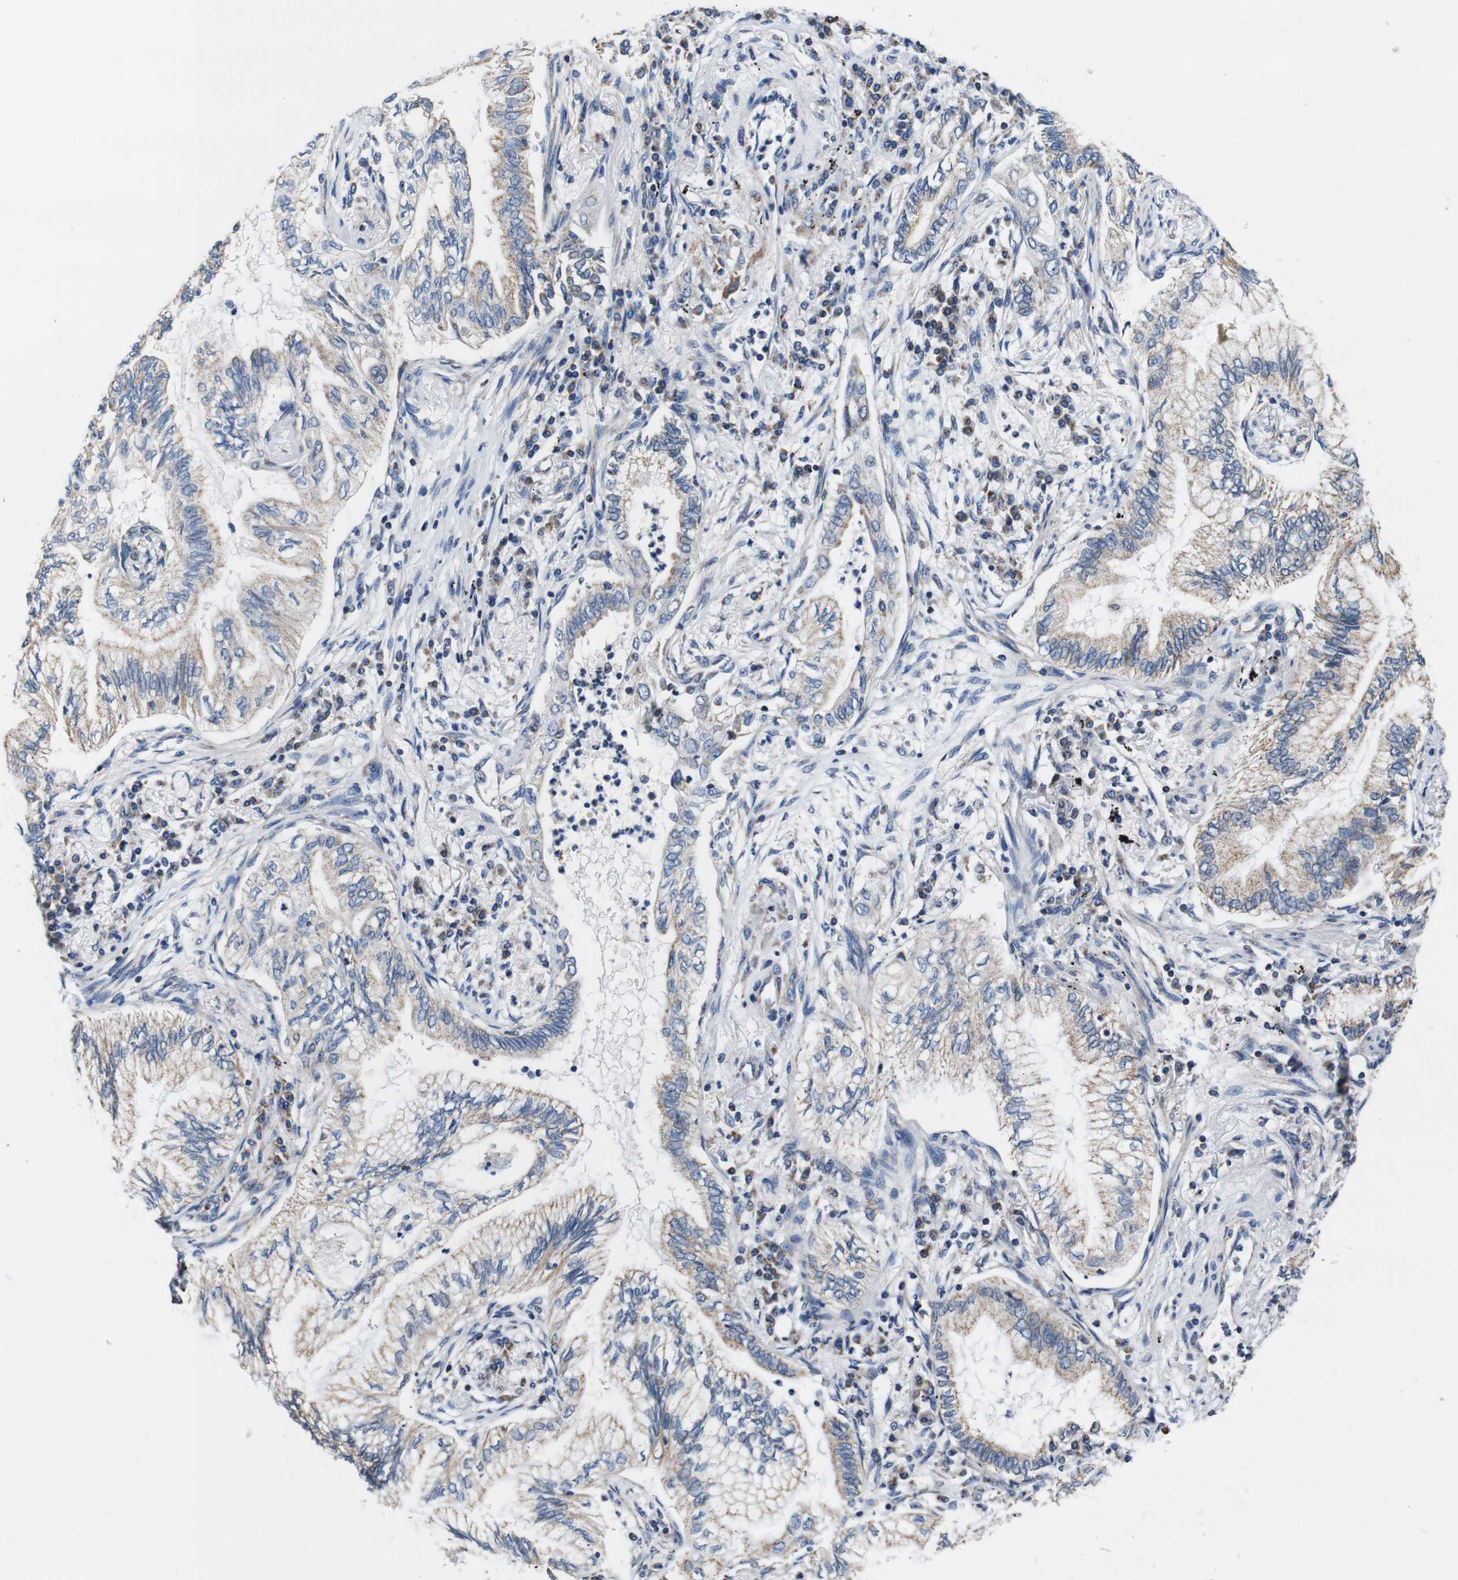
{"staining": {"intensity": "negative", "quantity": "none", "location": "none"}, "tissue": "lung cancer", "cell_type": "Tumor cells", "image_type": "cancer", "snomed": [{"axis": "morphology", "description": "Normal tissue, NOS"}, {"axis": "morphology", "description": "Adenocarcinoma, NOS"}, {"axis": "topography", "description": "Bronchus"}, {"axis": "topography", "description": "Lung"}], "caption": "Immunohistochemical staining of human lung cancer exhibits no significant expression in tumor cells.", "gene": "LRP4", "patient": {"sex": "female", "age": 70}}